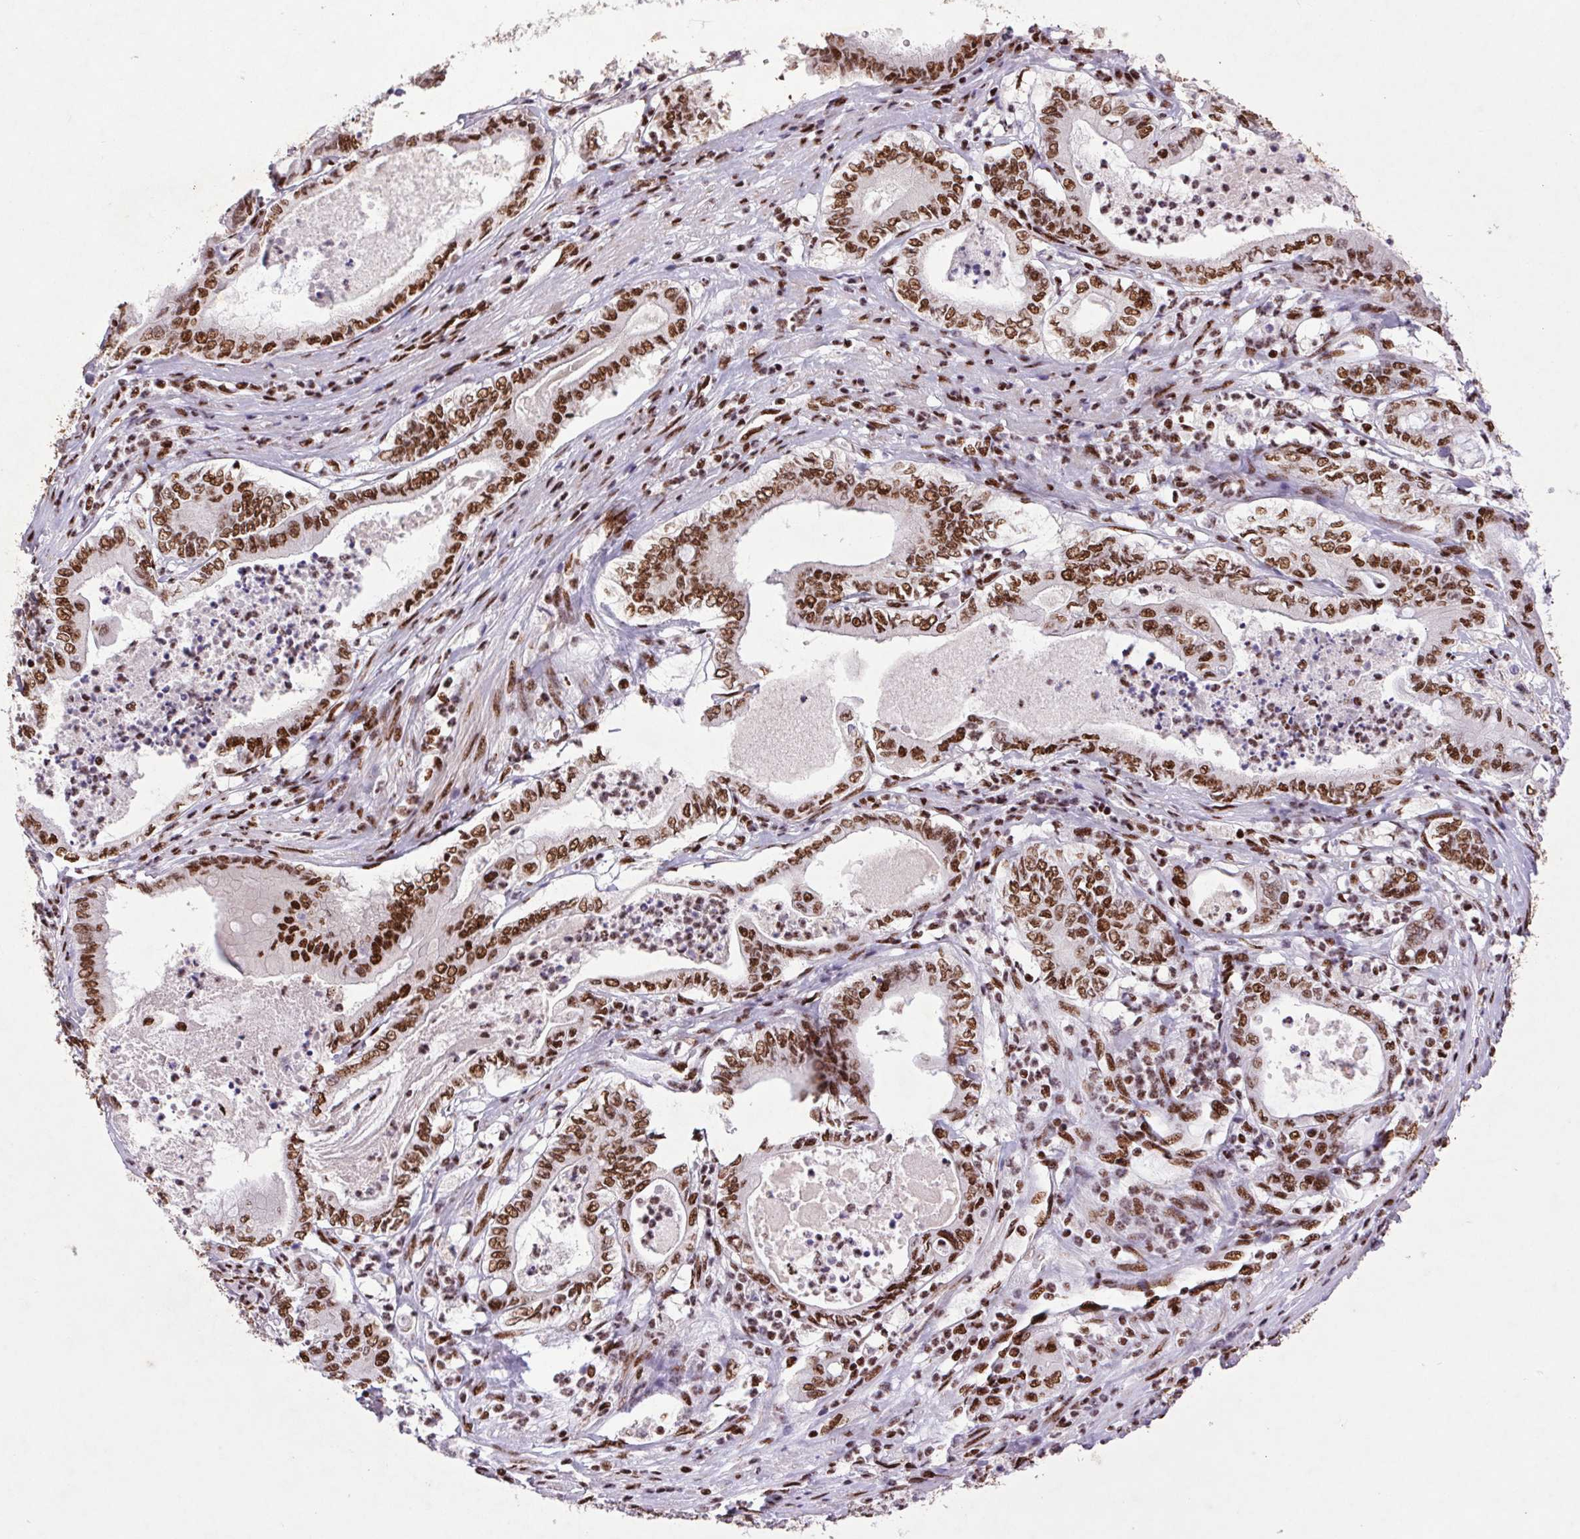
{"staining": {"intensity": "strong", "quantity": ">75%", "location": "nuclear"}, "tissue": "pancreatic cancer", "cell_type": "Tumor cells", "image_type": "cancer", "snomed": [{"axis": "morphology", "description": "Adenocarcinoma, NOS"}, {"axis": "topography", "description": "Pancreas"}], "caption": "Immunohistochemical staining of human pancreatic cancer (adenocarcinoma) exhibits strong nuclear protein positivity in approximately >75% of tumor cells.", "gene": "LDLRAD4", "patient": {"sex": "male", "age": 71}}